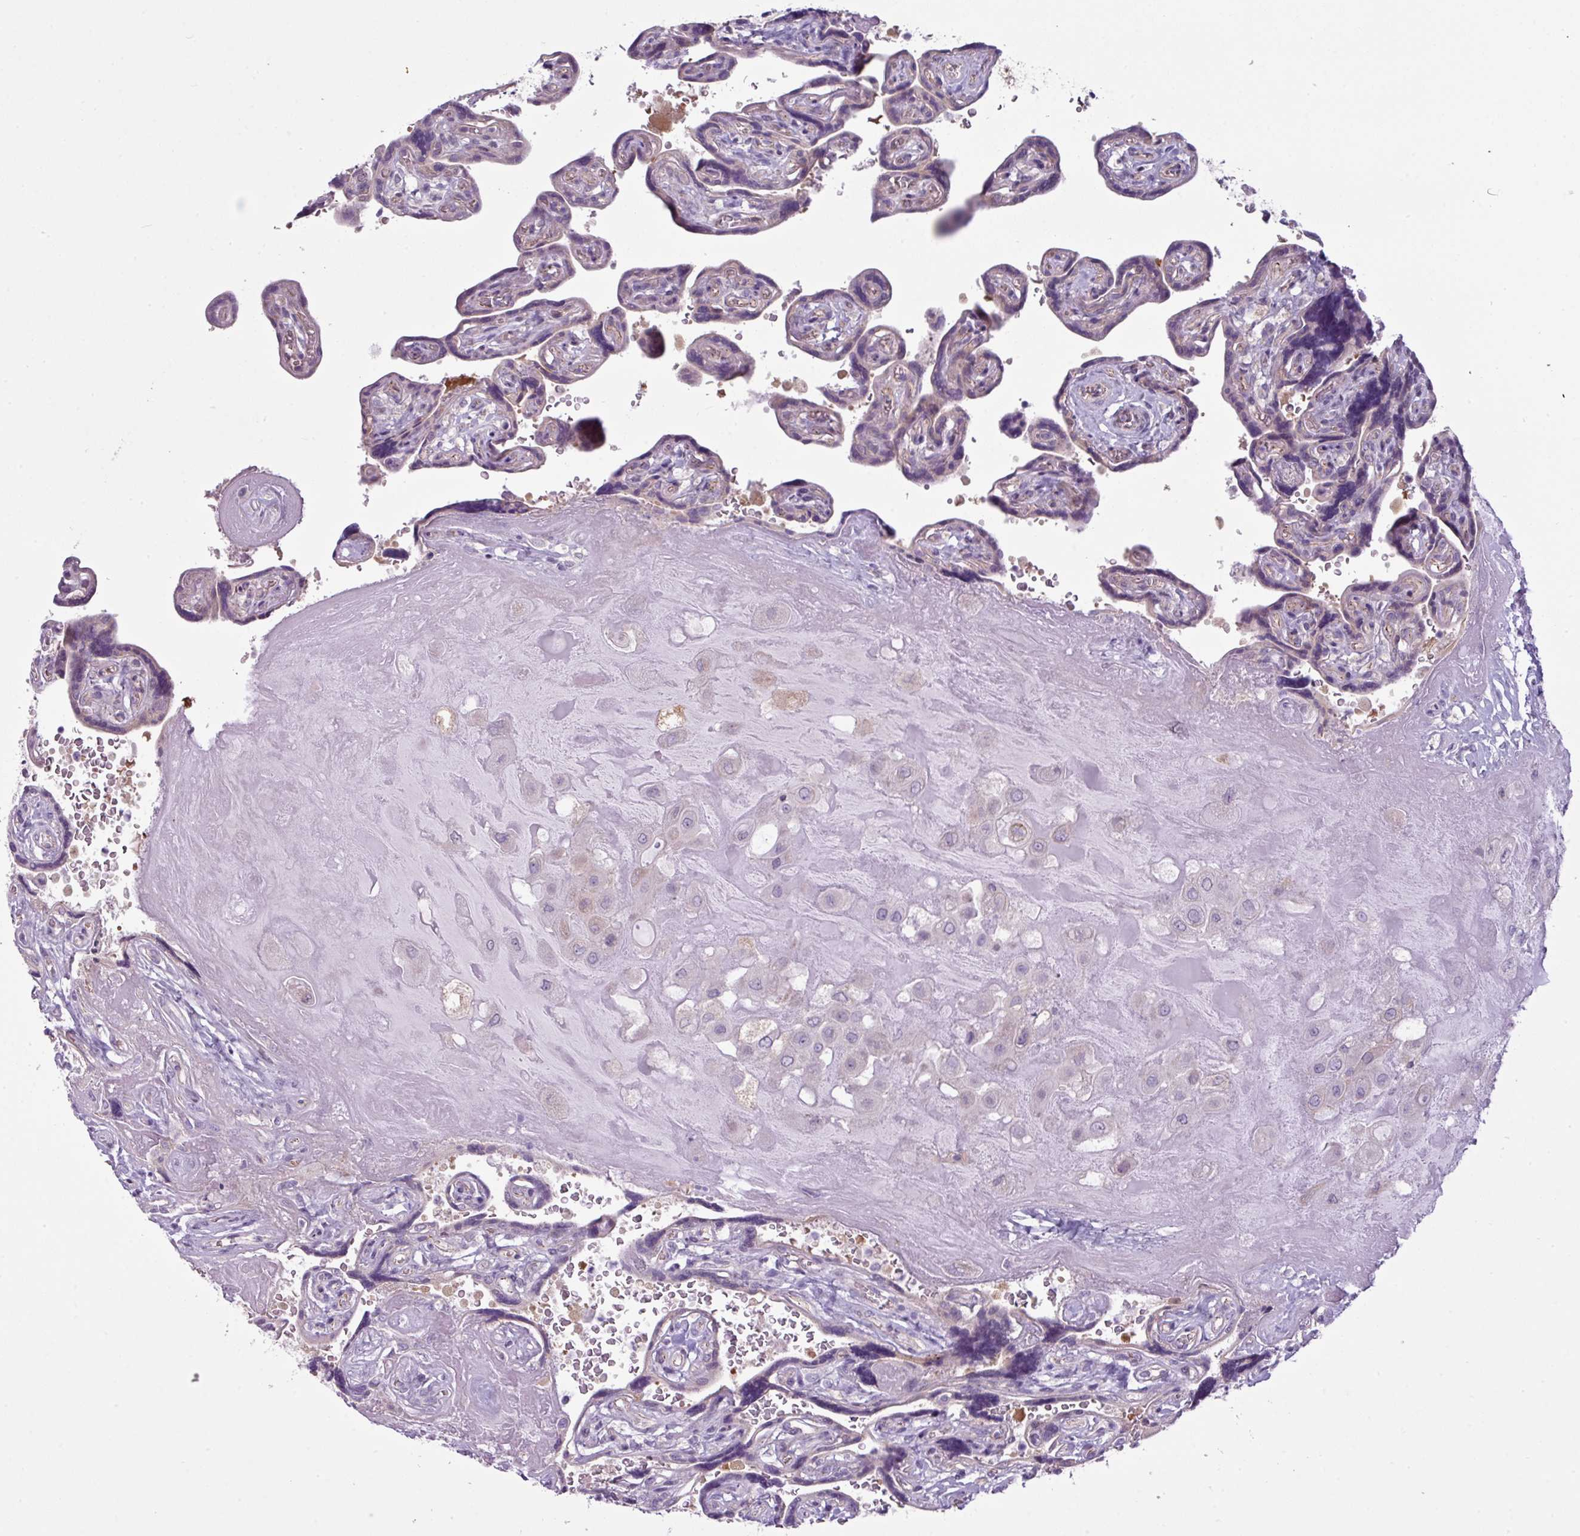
{"staining": {"intensity": "negative", "quantity": "none", "location": "none"}, "tissue": "placenta", "cell_type": "Decidual cells", "image_type": "normal", "snomed": [{"axis": "morphology", "description": "Normal tissue, NOS"}, {"axis": "topography", "description": "Placenta"}], "caption": "Immunohistochemical staining of unremarkable human placenta displays no significant staining in decidual cells. (DAB immunohistochemistry (IHC) visualized using brightfield microscopy, high magnification).", "gene": "CAMK2A", "patient": {"sex": "female", "age": 32}}